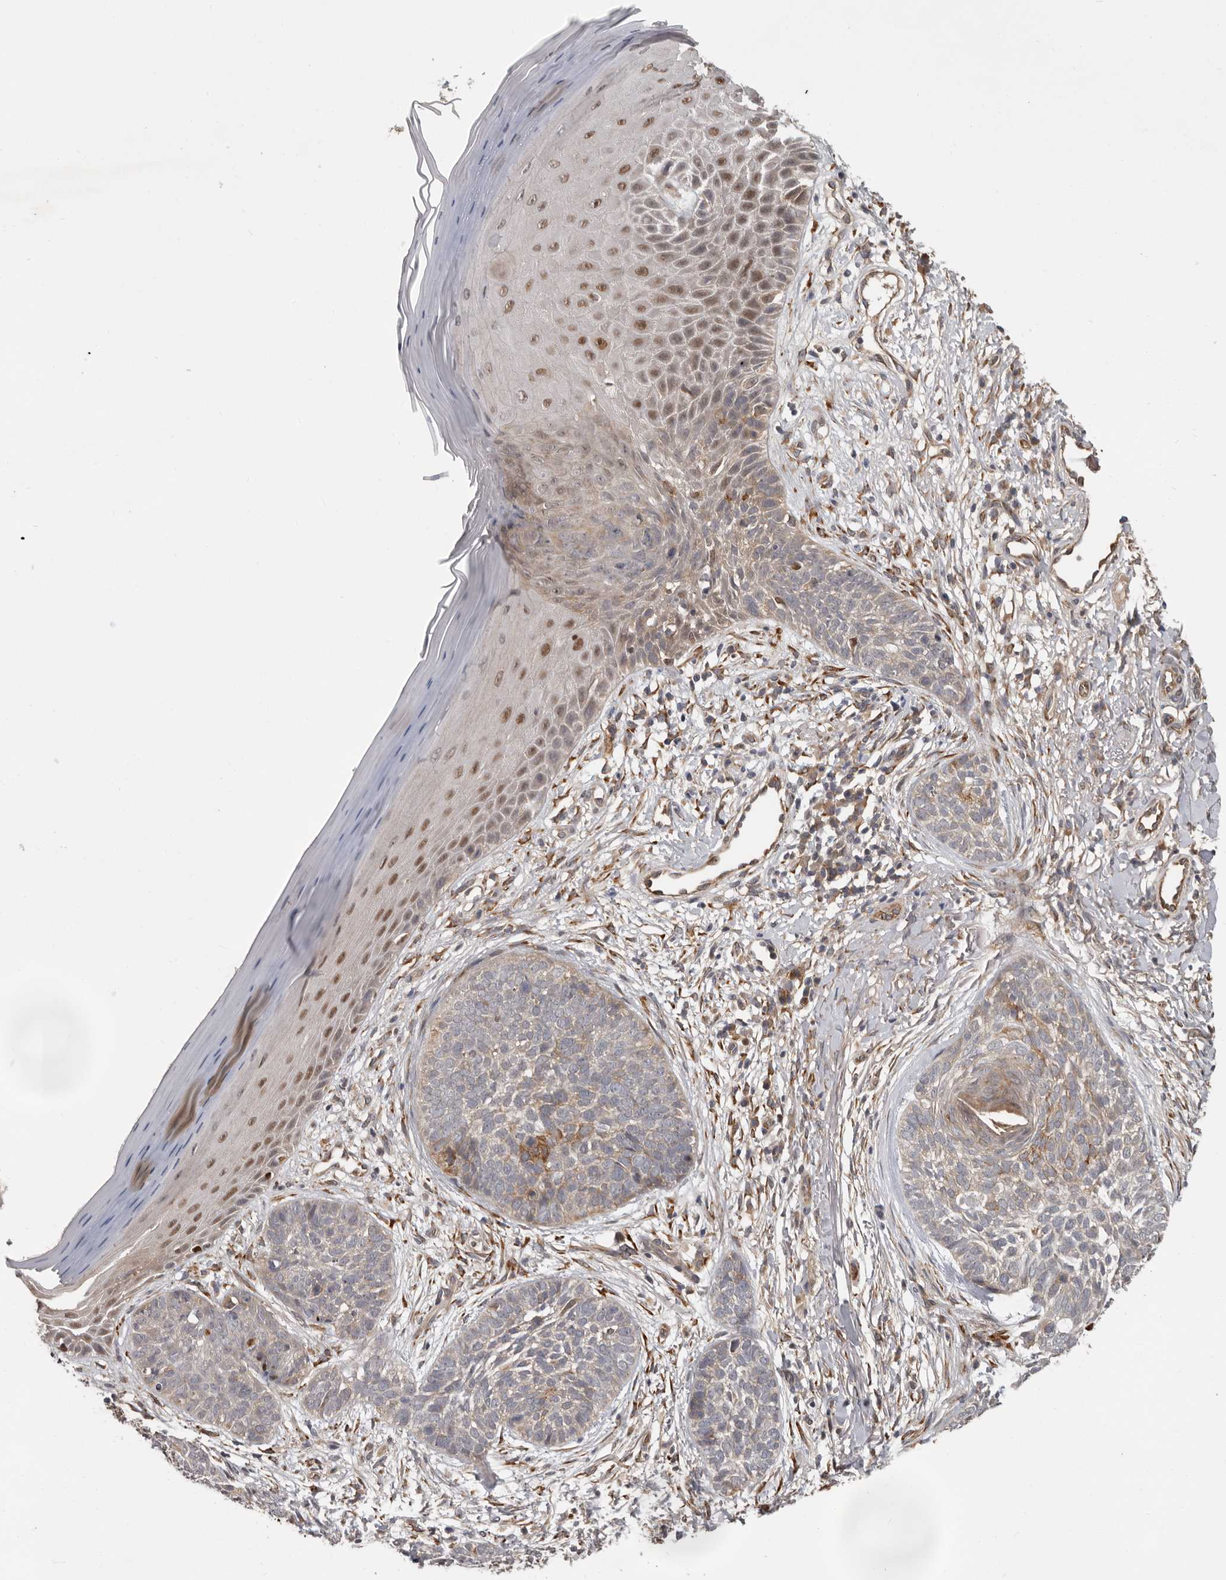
{"staining": {"intensity": "moderate", "quantity": "25%-75%", "location": "cytoplasmic/membranous"}, "tissue": "skin cancer", "cell_type": "Tumor cells", "image_type": "cancer", "snomed": [{"axis": "morphology", "description": "Normal tissue, NOS"}, {"axis": "morphology", "description": "Basal cell carcinoma"}, {"axis": "topography", "description": "Skin"}], "caption": "Skin basal cell carcinoma stained with immunohistochemistry demonstrates moderate cytoplasmic/membranous expression in about 25%-75% of tumor cells. (brown staining indicates protein expression, while blue staining denotes nuclei).", "gene": "MTF1", "patient": {"sex": "male", "age": 67}}